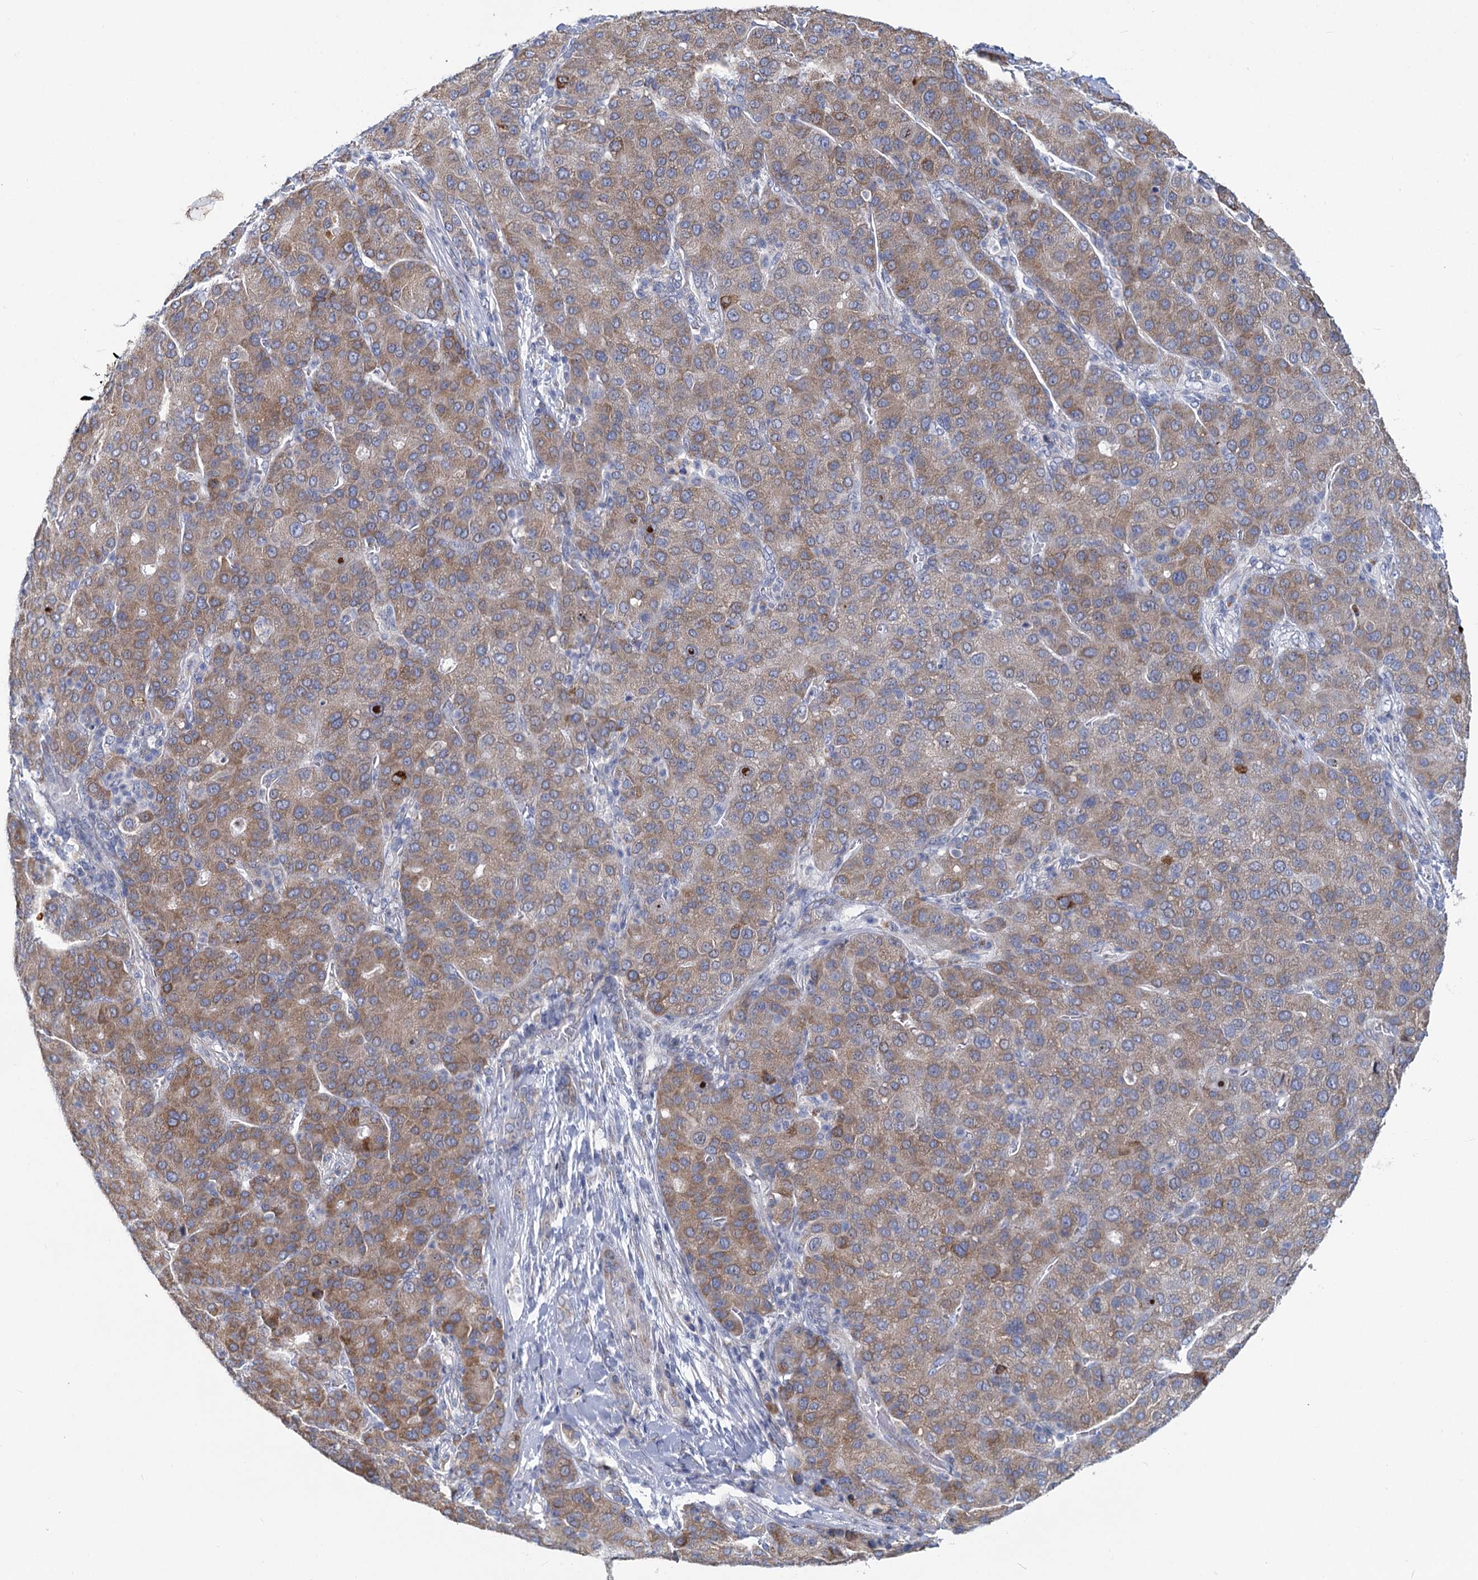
{"staining": {"intensity": "moderate", "quantity": ">75%", "location": "cytoplasmic/membranous"}, "tissue": "liver cancer", "cell_type": "Tumor cells", "image_type": "cancer", "snomed": [{"axis": "morphology", "description": "Carcinoma, Hepatocellular, NOS"}, {"axis": "topography", "description": "Liver"}], "caption": "This micrograph reveals IHC staining of human liver cancer, with medium moderate cytoplasmic/membranous positivity in approximately >75% of tumor cells.", "gene": "PRSS35", "patient": {"sex": "male", "age": 65}}